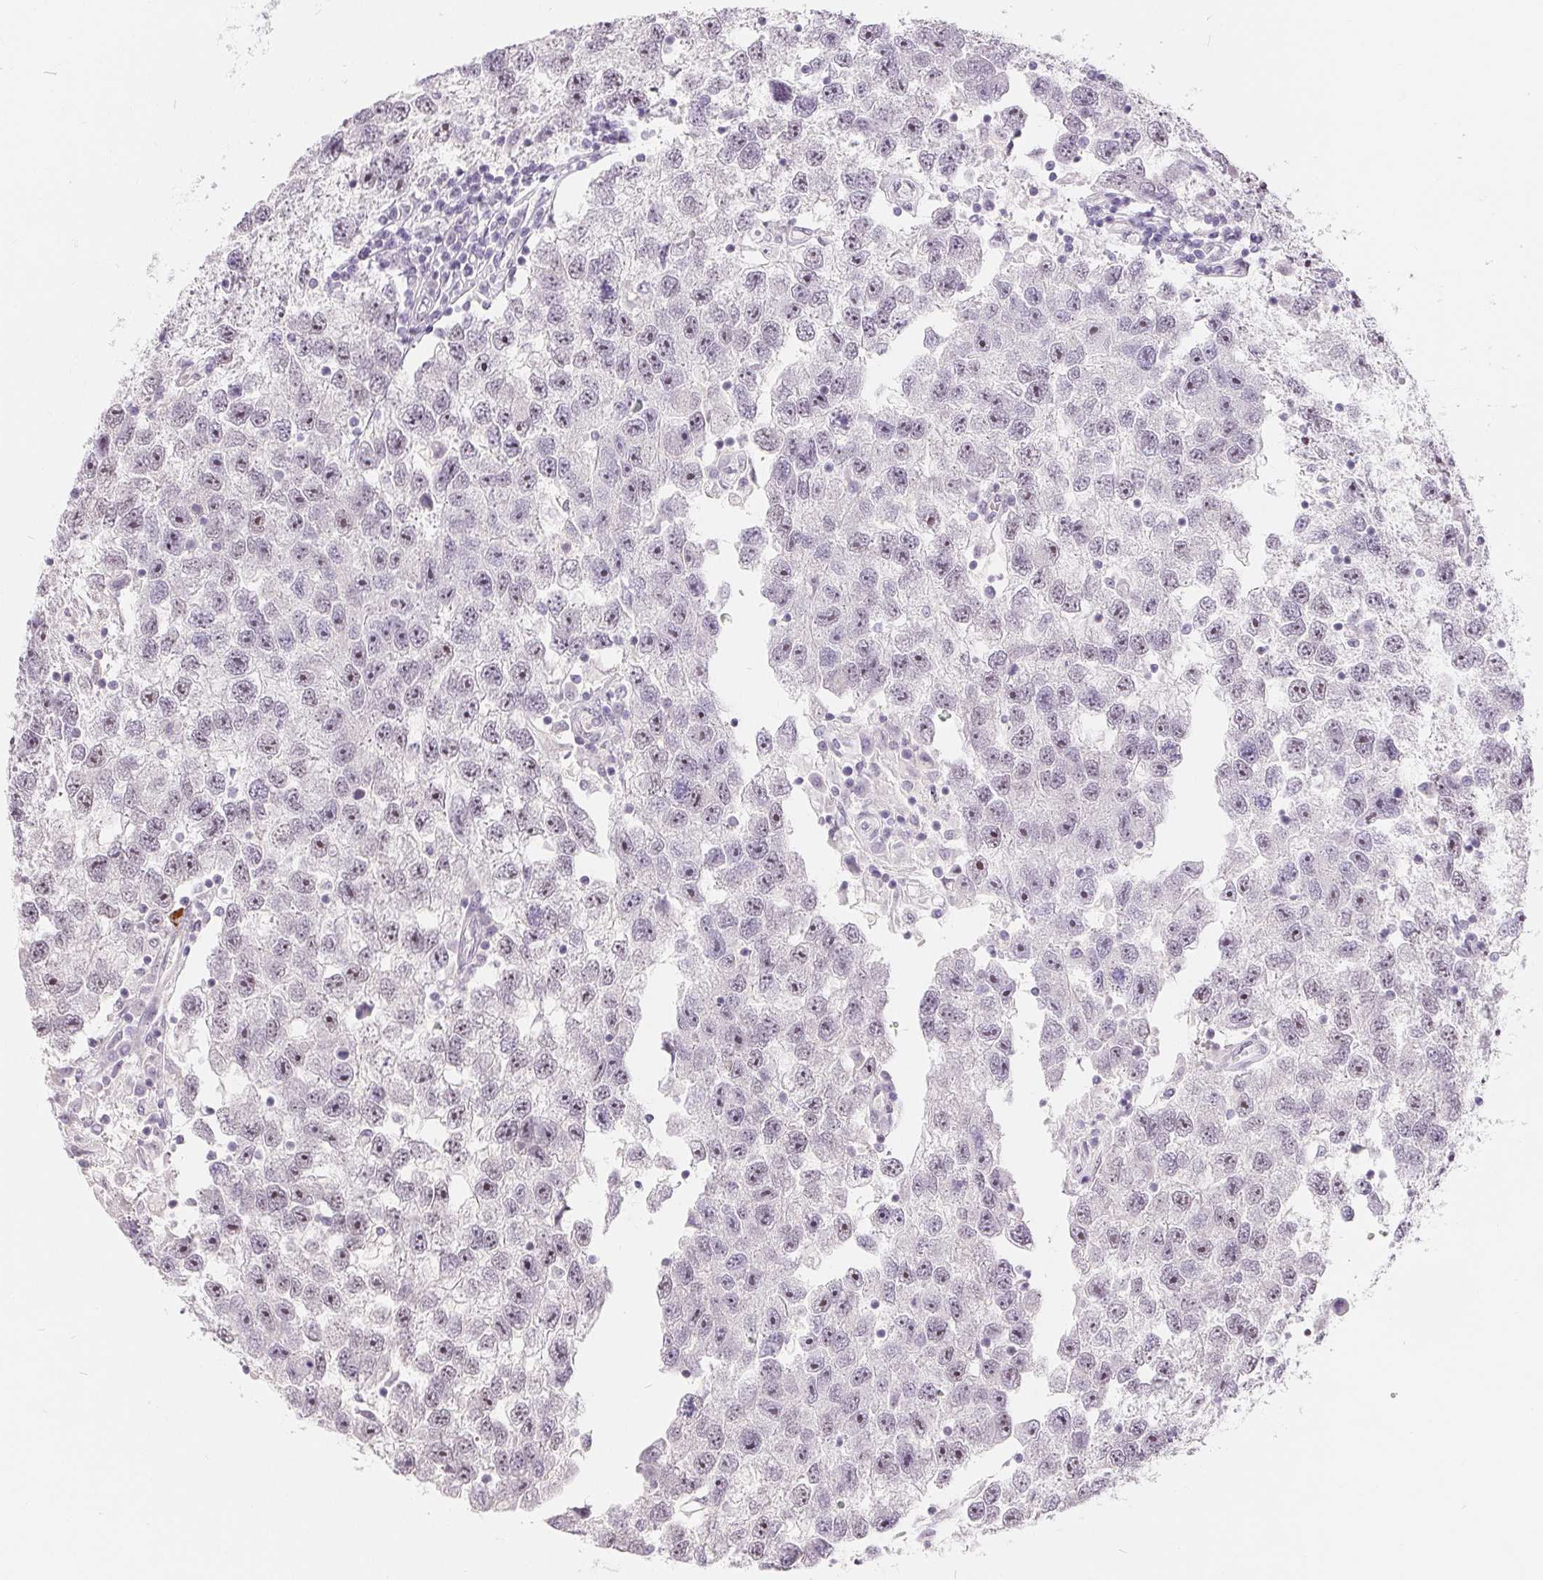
{"staining": {"intensity": "moderate", "quantity": "25%-75%", "location": "nuclear"}, "tissue": "testis cancer", "cell_type": "Tumor cells", "image_type": "cancer", "snomed": [{"axis": "morphology", "description": "Seminoma, NOS"}, {"axis": "topography", "description": "Testis"}], "caption": "Testis cancer was stained to show a protein in brown. There is medium levels of moderate nuclear expression in approximately 25%-75% of tumor cells.", "gene": "NRG2", "patient": {"sex": "male", "age": 26}}